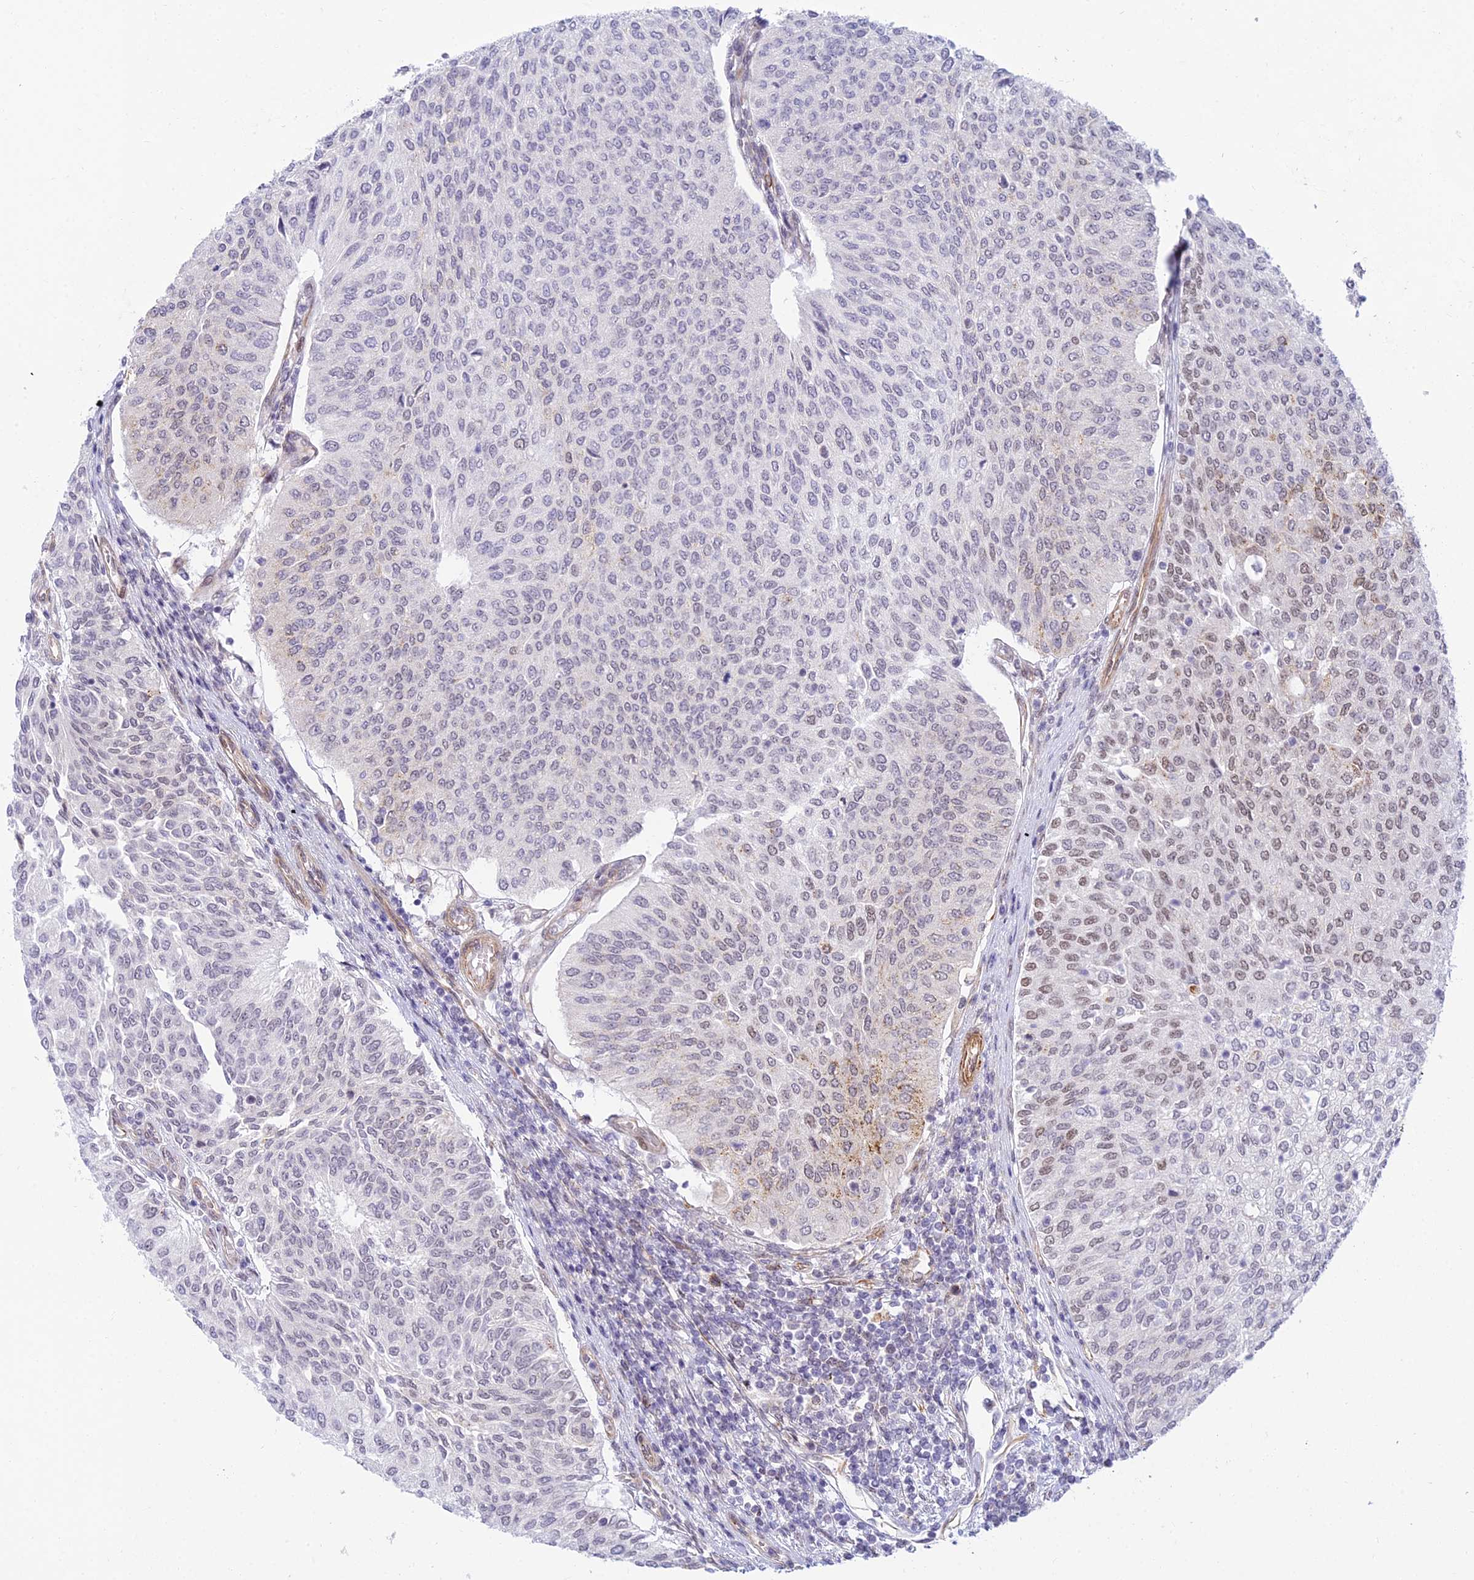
{"staining": {"intensity": "moderate", "quantity": "25%-75%", "location": "nuclear"}, "tissue": "urothelial cancer", "cell_type": "Tumor cells", "image_type": "cancer", "snomed": [{"axis": "morphology", "description": "Urothelial carcinoma, High grade"}, {"axis": "topography", "description": "Urinary bladder"}], "caption": "The photomicrograph displays immunohistochemical staining of urothelial cancer. There is moderate nuclear staining is identified in about 25%-75% of tumor cells.", "gene": "SAPCD2", "patient": {"sex": "female", "age": 79}}